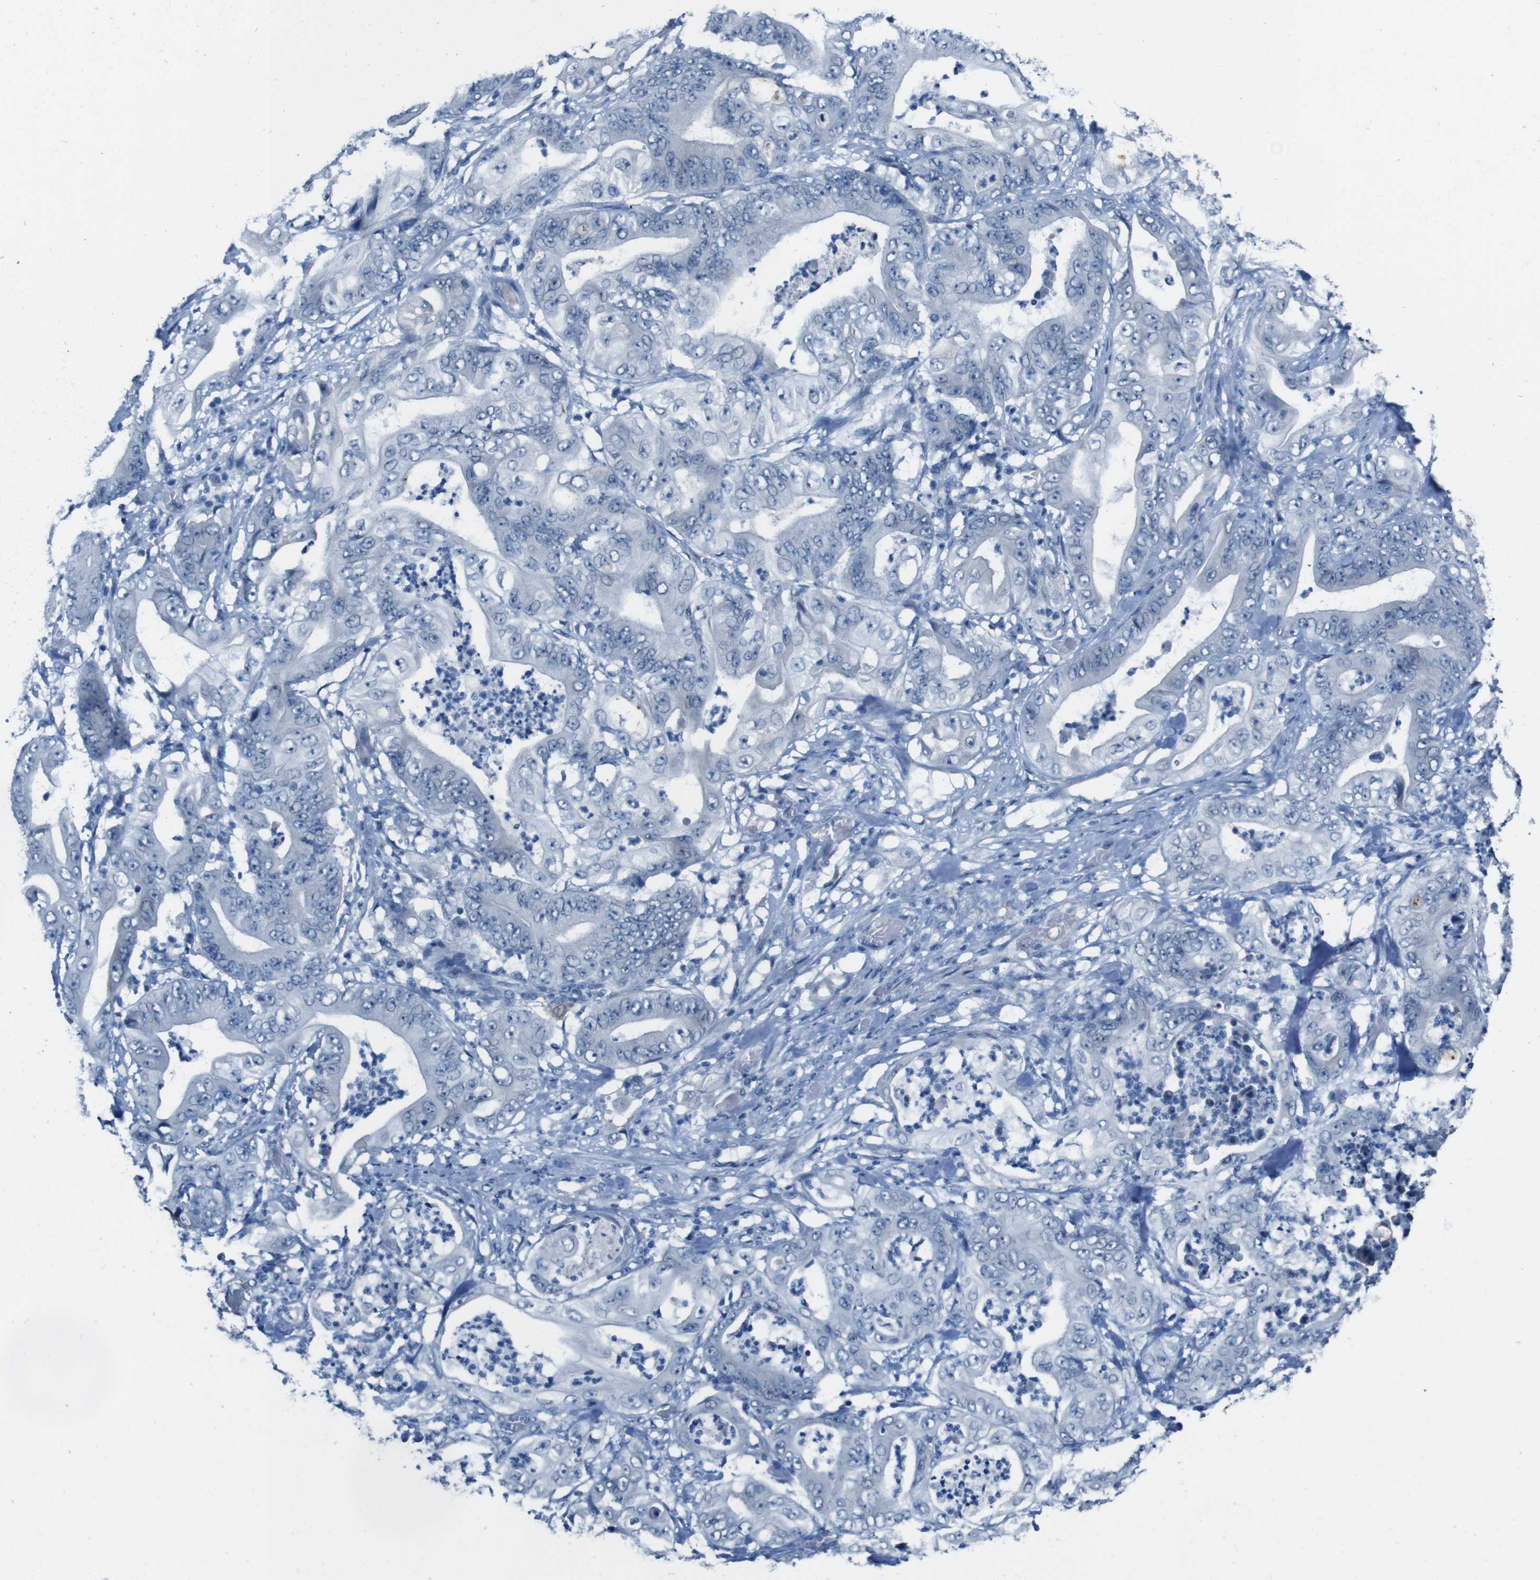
{"staining": {"intensity": "negative", "quantity": "none", "location": "none"}, "tissue": "stomach cancer", "cell_type": "Tumor cells", "image_type": "cancer", "snomed": [{"axis": "morphology", "description": "Adenocarcinoma, NOS"}, {"axis": "topography", "description": "Stomach"}], "caption": "Immunohistochemical staining of adenocarcinoma (stomach) shows no significant positivity in tumor cells. (Brightfield microscopy of DAB (3,3'-diaminobenzidine) immunohistochemistry (IHC) at high magnification).", "gene": "CDHR2", "patient": {"sex": "female", "age": 73}}